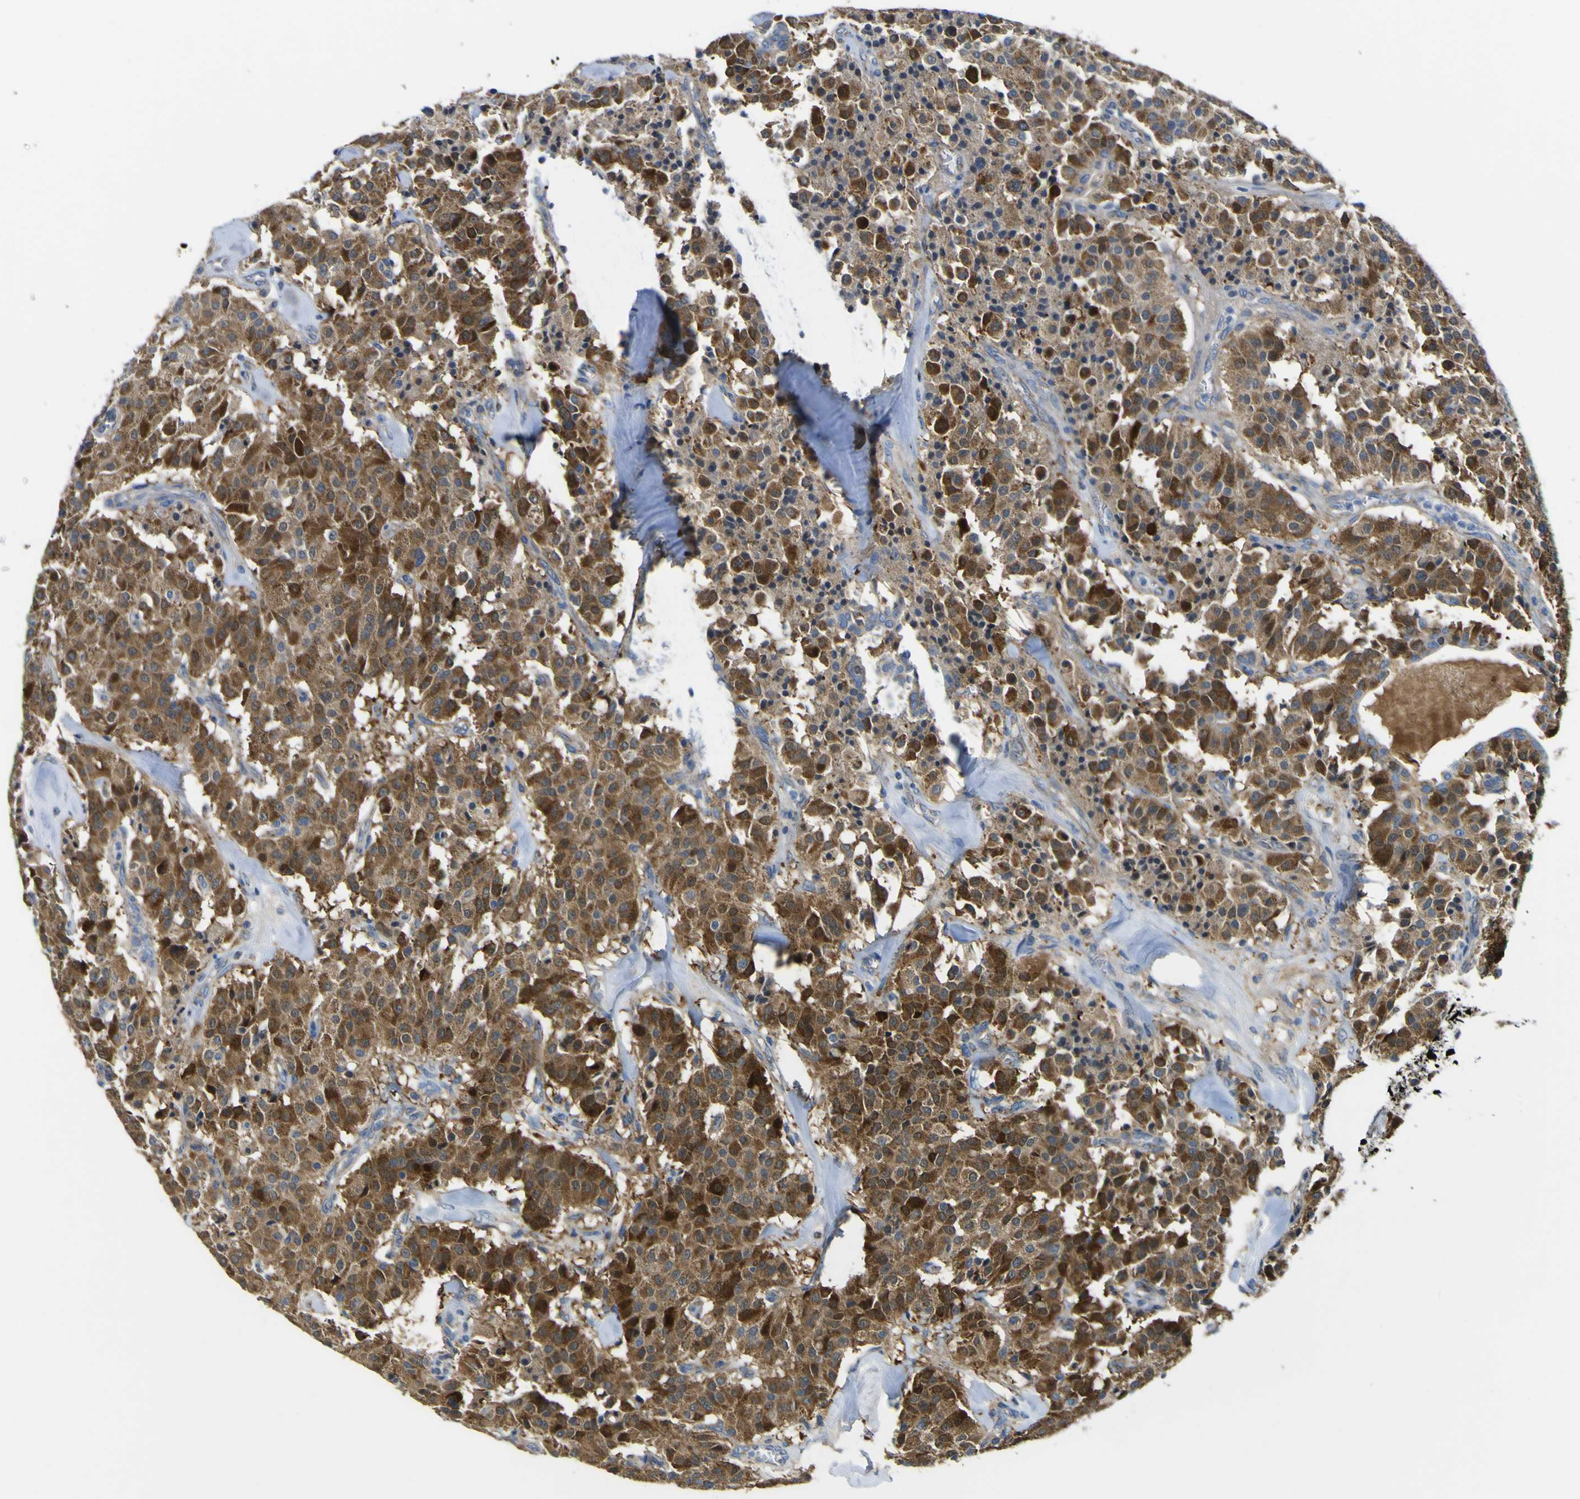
{"staining": {"intensity": "strong", "quantity": ">75%", "location": "cytoplasmic/membranous"}, "tissue": "carcinoid", "cell_type": "Tumor cells", "image_type": "cancer", "snomed": [{"axis": "morphology", "description": "Carcinoid, malignant, NOS"}, {"axis": "topography", "description": "Lung"}], "caption": "IHC (DAB (3,3'-diaminobenzidine)) staining of human carcinoid (malignant) displays strong cytoplasmic/membranous protein staining in approximately >75% of tumor cells.", "gene": "ALDH18A1", "patient": {"sex": "male", "age": 30}}